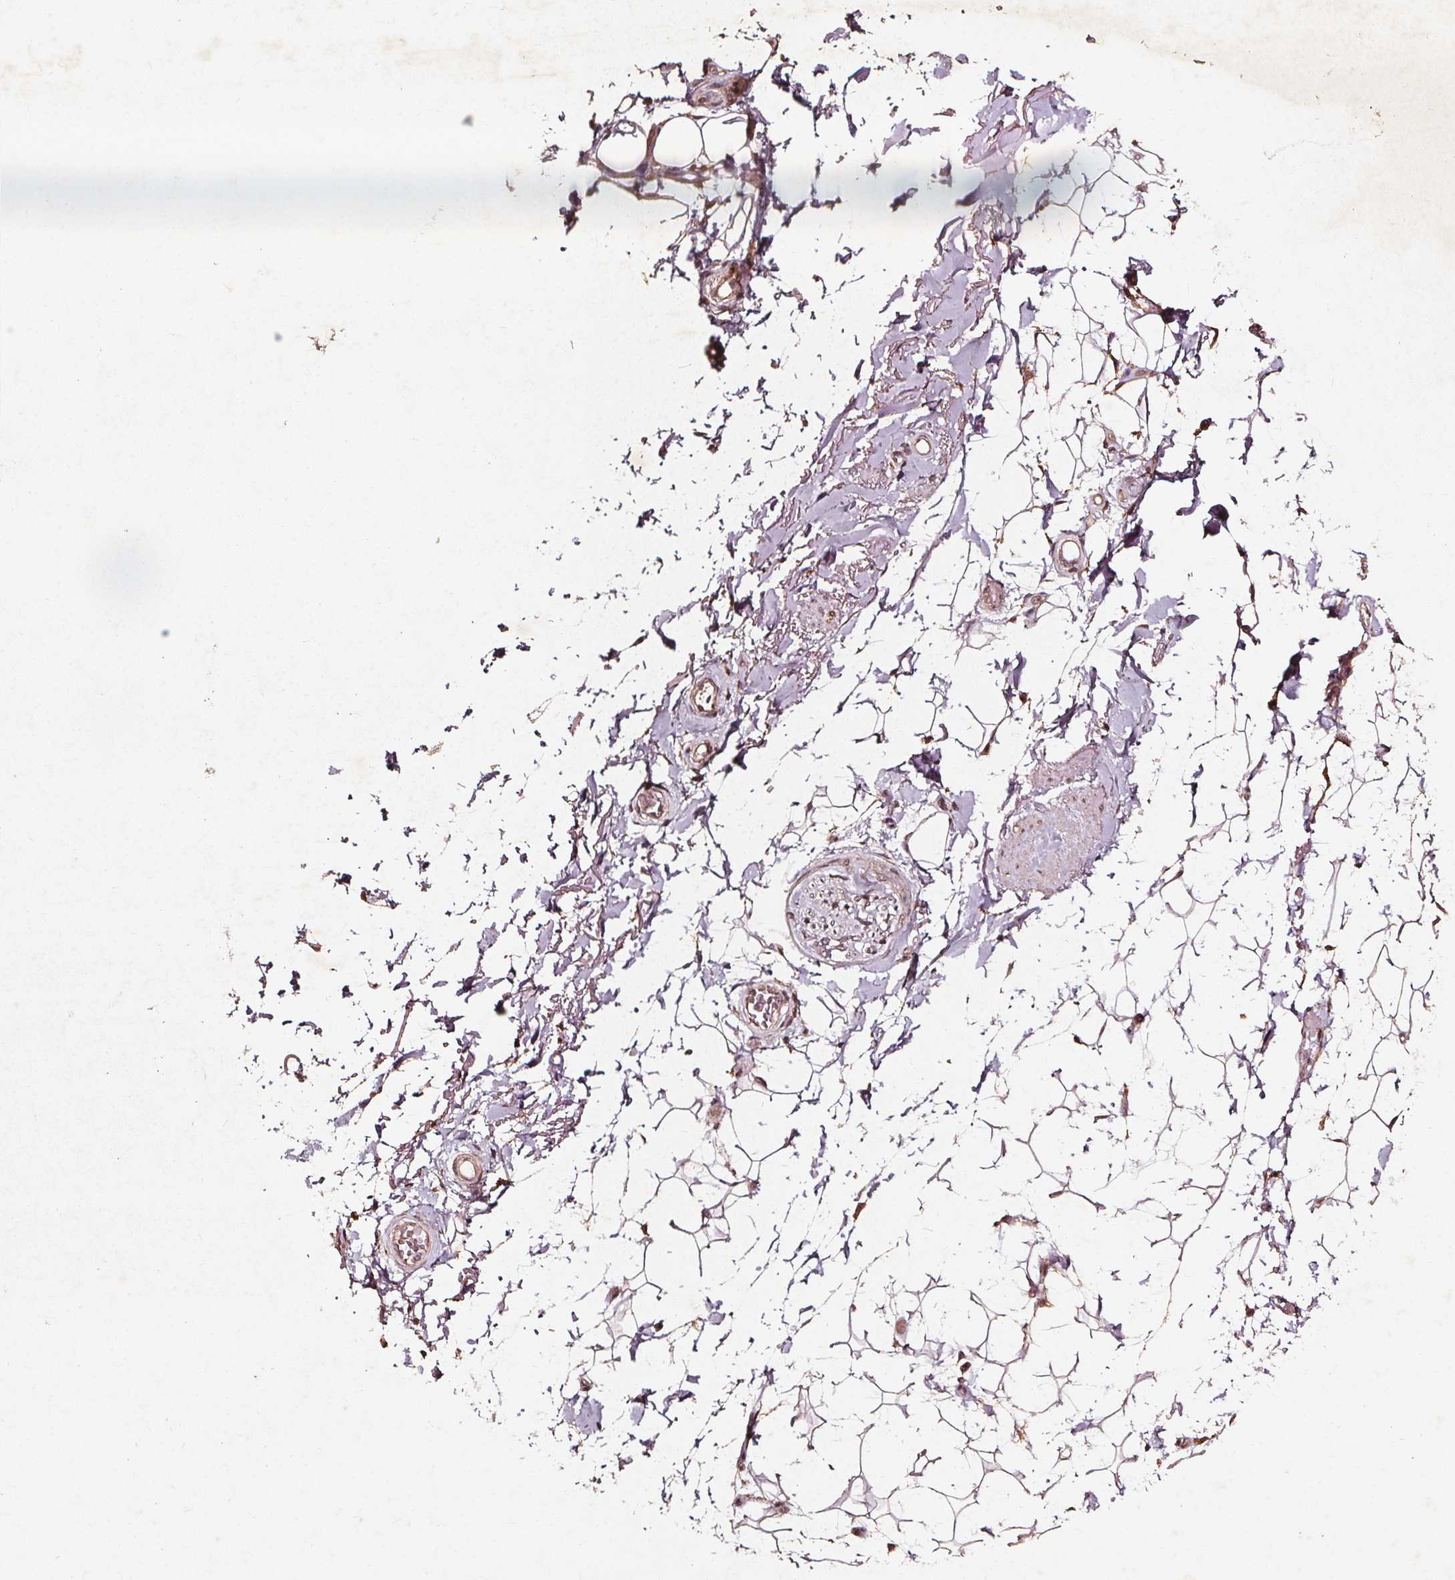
{"staining": {"intensity": "moderate", "quantity": ">75%", "location": "cytoplasmic/membranous"}, "tissue": "adipose tissue", "cell_type": "Adipocytes", "image_type": "normal", "snomed": [{"axis": "morphology", "description": "Normal tissue, NOS"}, {"axis": "topography", "description": "Anal"}, {"axis": "topography", "description": "Peripheral nerve tissue"}], "caption": "Immunohistochemical staining of normal human adipose tissue displays >75% levels of moderate cytoplasmic/membranous protein positivity in approximately >75% of adipocytes.", "gene": "ABCA1", "patient": {"sex": "male", "age": 53}}